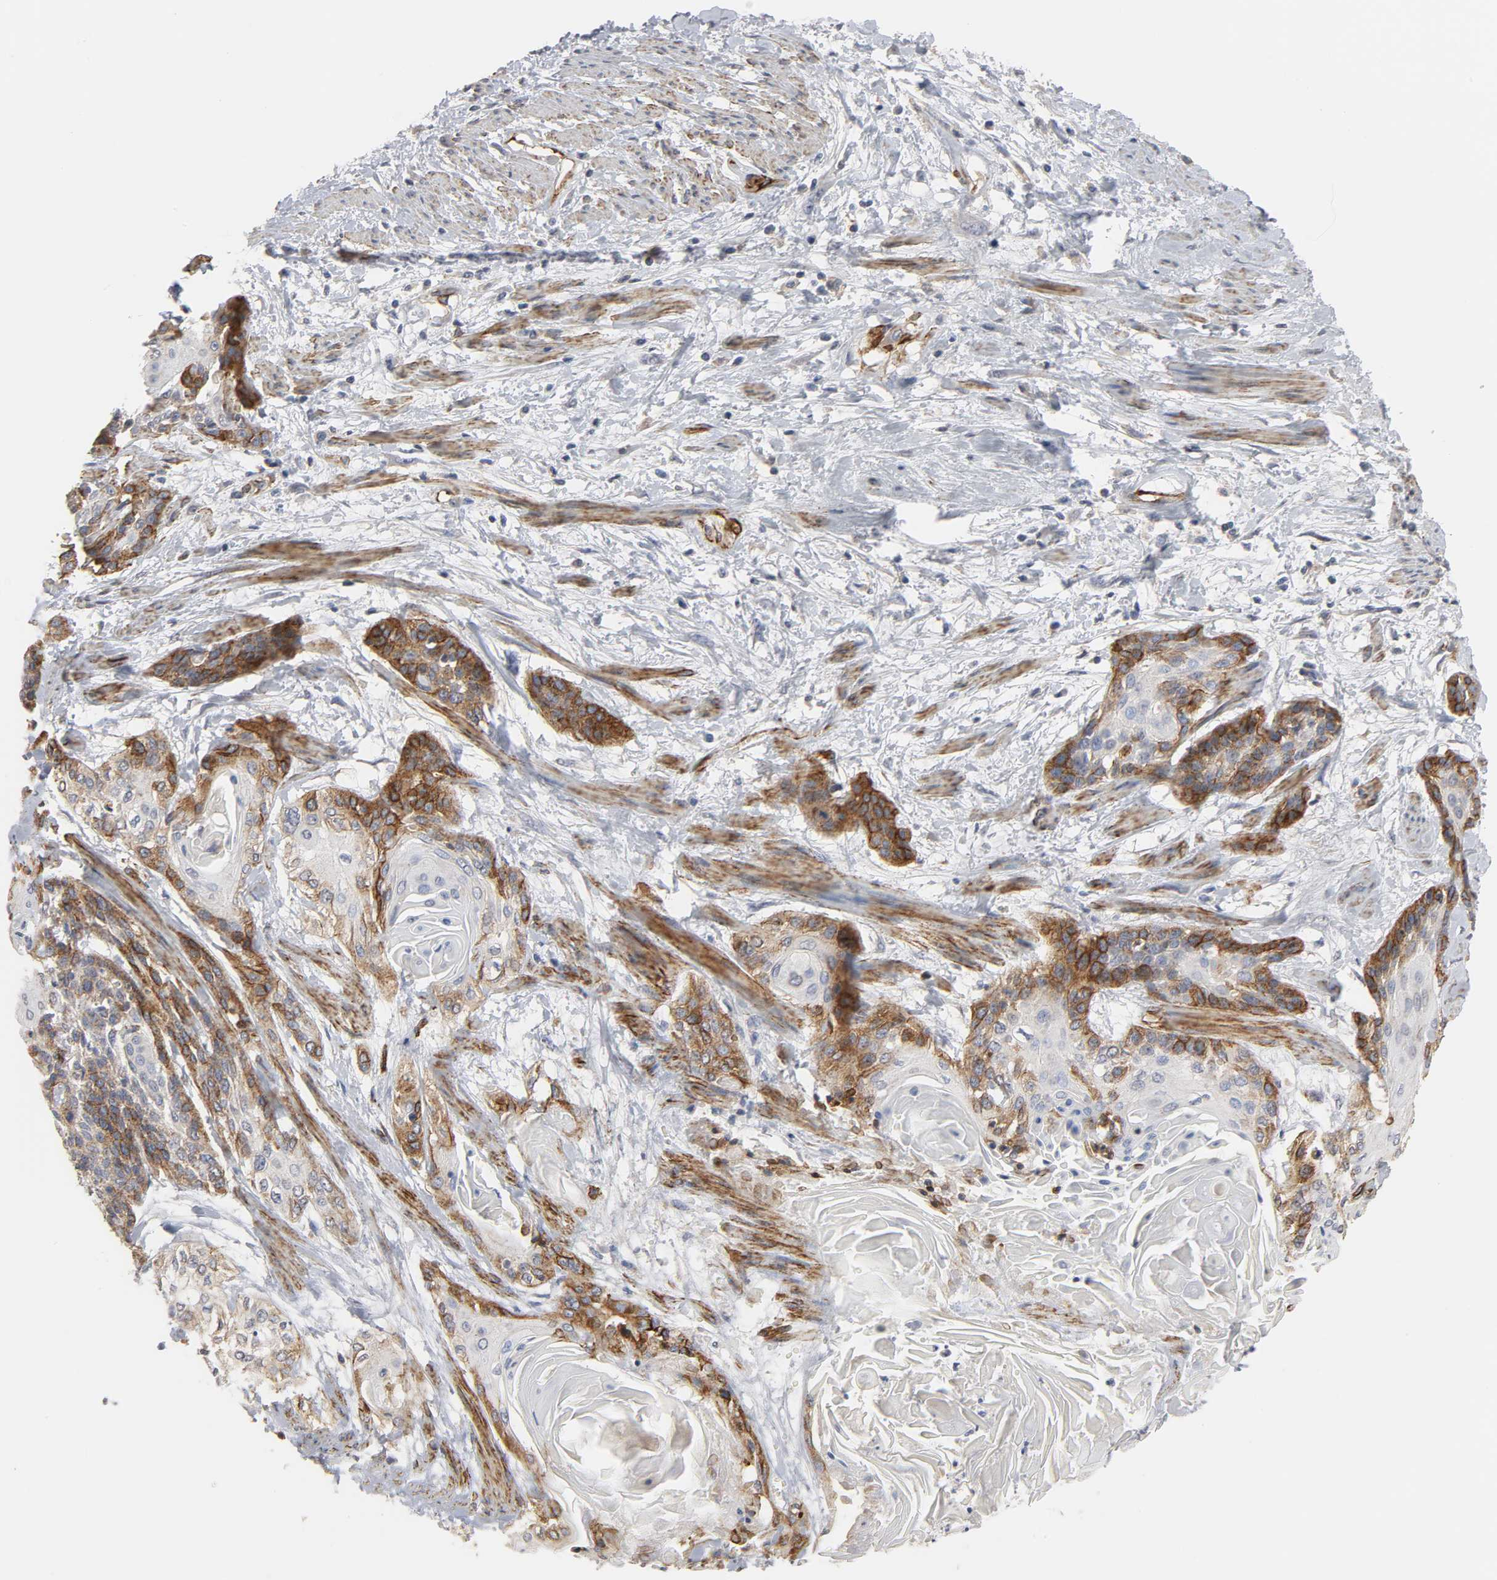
{"staining": {"intensity": "moderate", "quantity": ">75%", "location": "cytoplasmic/membranous"}, "tissue": "cervical cancer", "cell_type": "Tumor cells", "image_type": "cancer", "snomed": [{"axis": "morphology", "description": "Squamous cell carcinoma, NOS"}, {"axis": "topography", "description": "Cervix"}], "caption": "A micrograph of cervical cancer stained for a protein reveals moderate cytoplasmic/membranous brown staining in tumor cells.", "gene": "GNG2", "patient": {"sex": "female", "age": 57}}